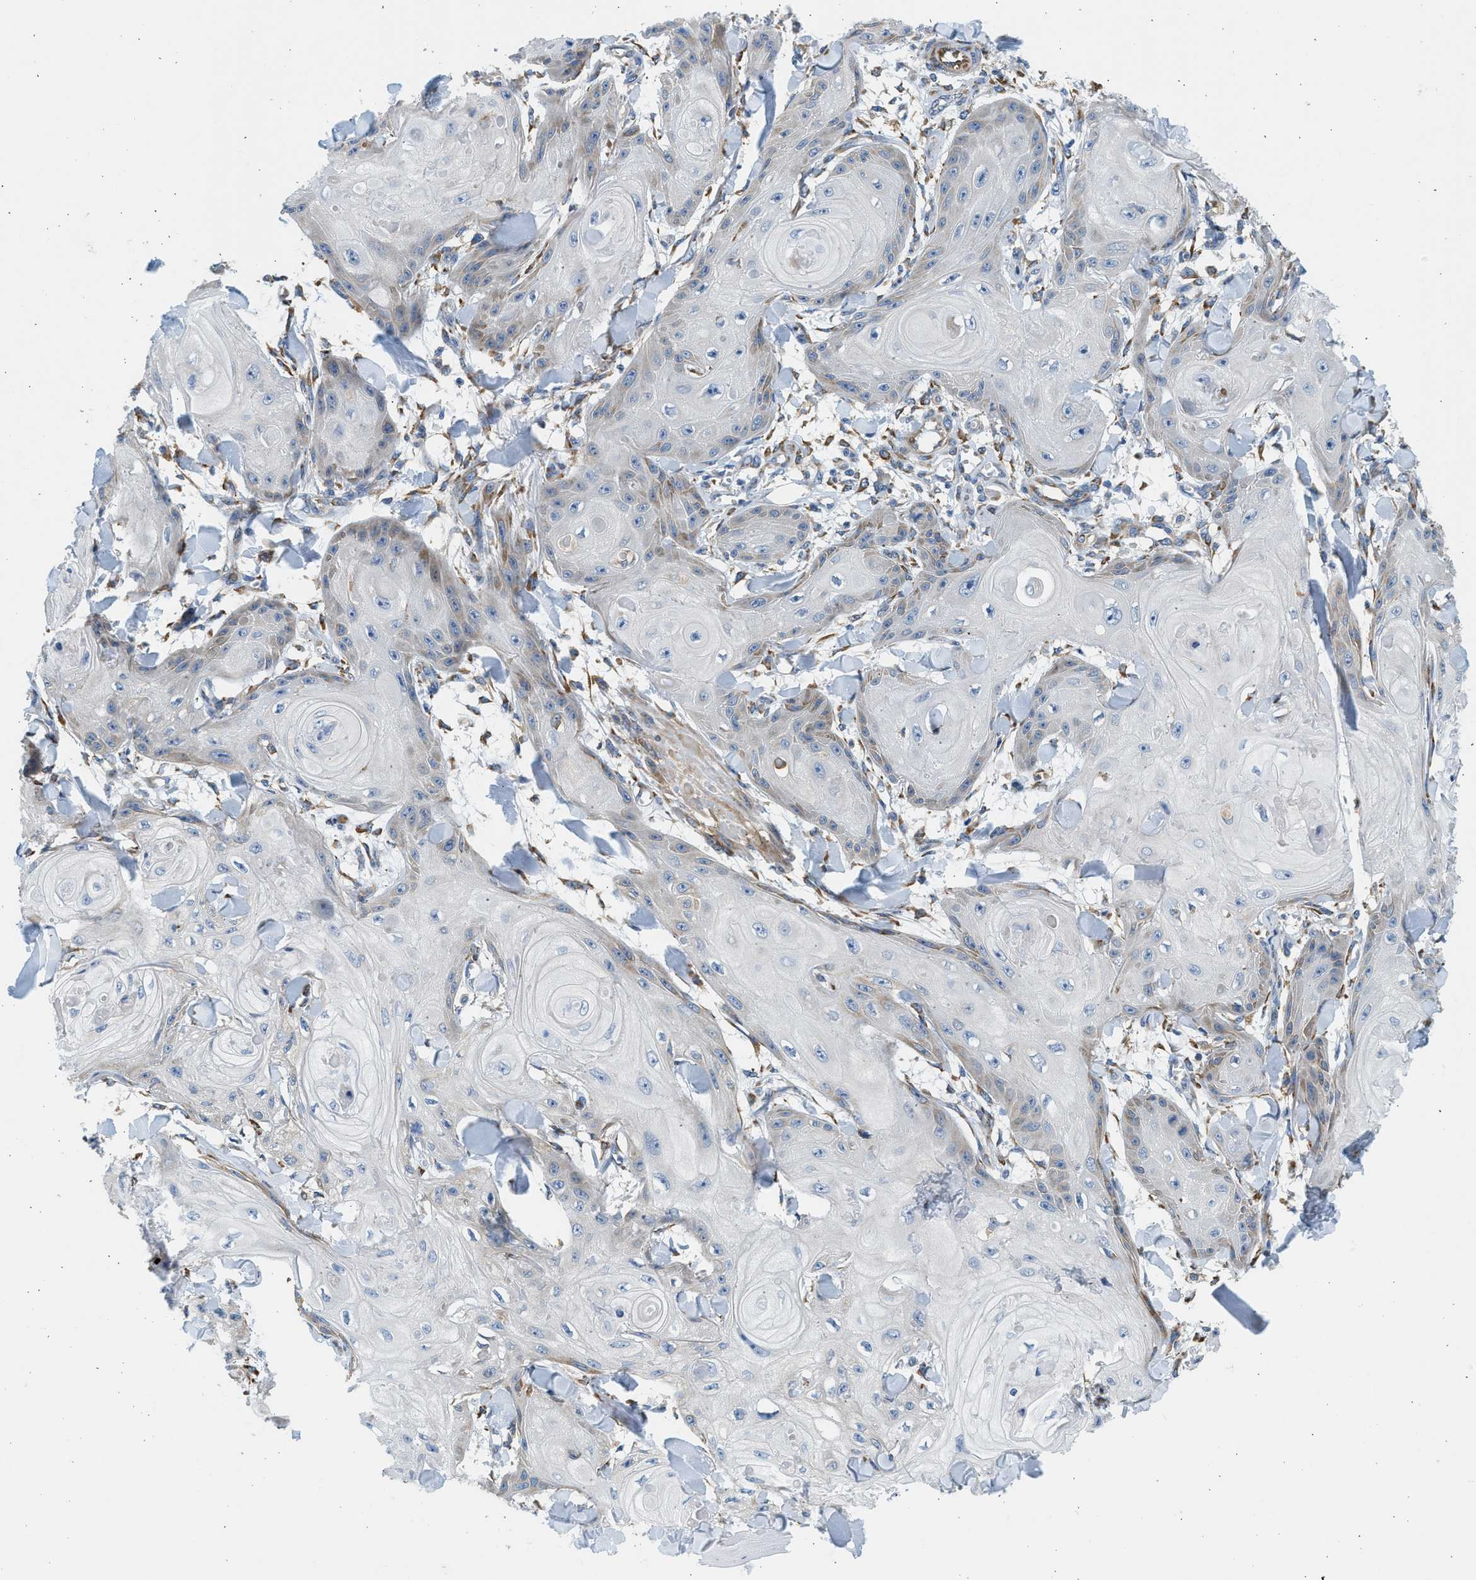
{"staining": {"intensity": "weak", "quantity": "<25%", "location": "cytoplasmic/membranous"}, "tissue": "skin cancer", "cell_type": "Tumor cells", "image_type": "cancer", "snomed": [{"axis": "morphology", "description": "Squamous cell carcinoma, NOS"}, {"axis": "topography", "description": "Skin"}], "caption": "Immunohistochemistry (IHC) of skin cancer demonstrates no staining in tumor cells.", "gene": "CNTN6", "patient": {"sex": "male", "age": 74}}